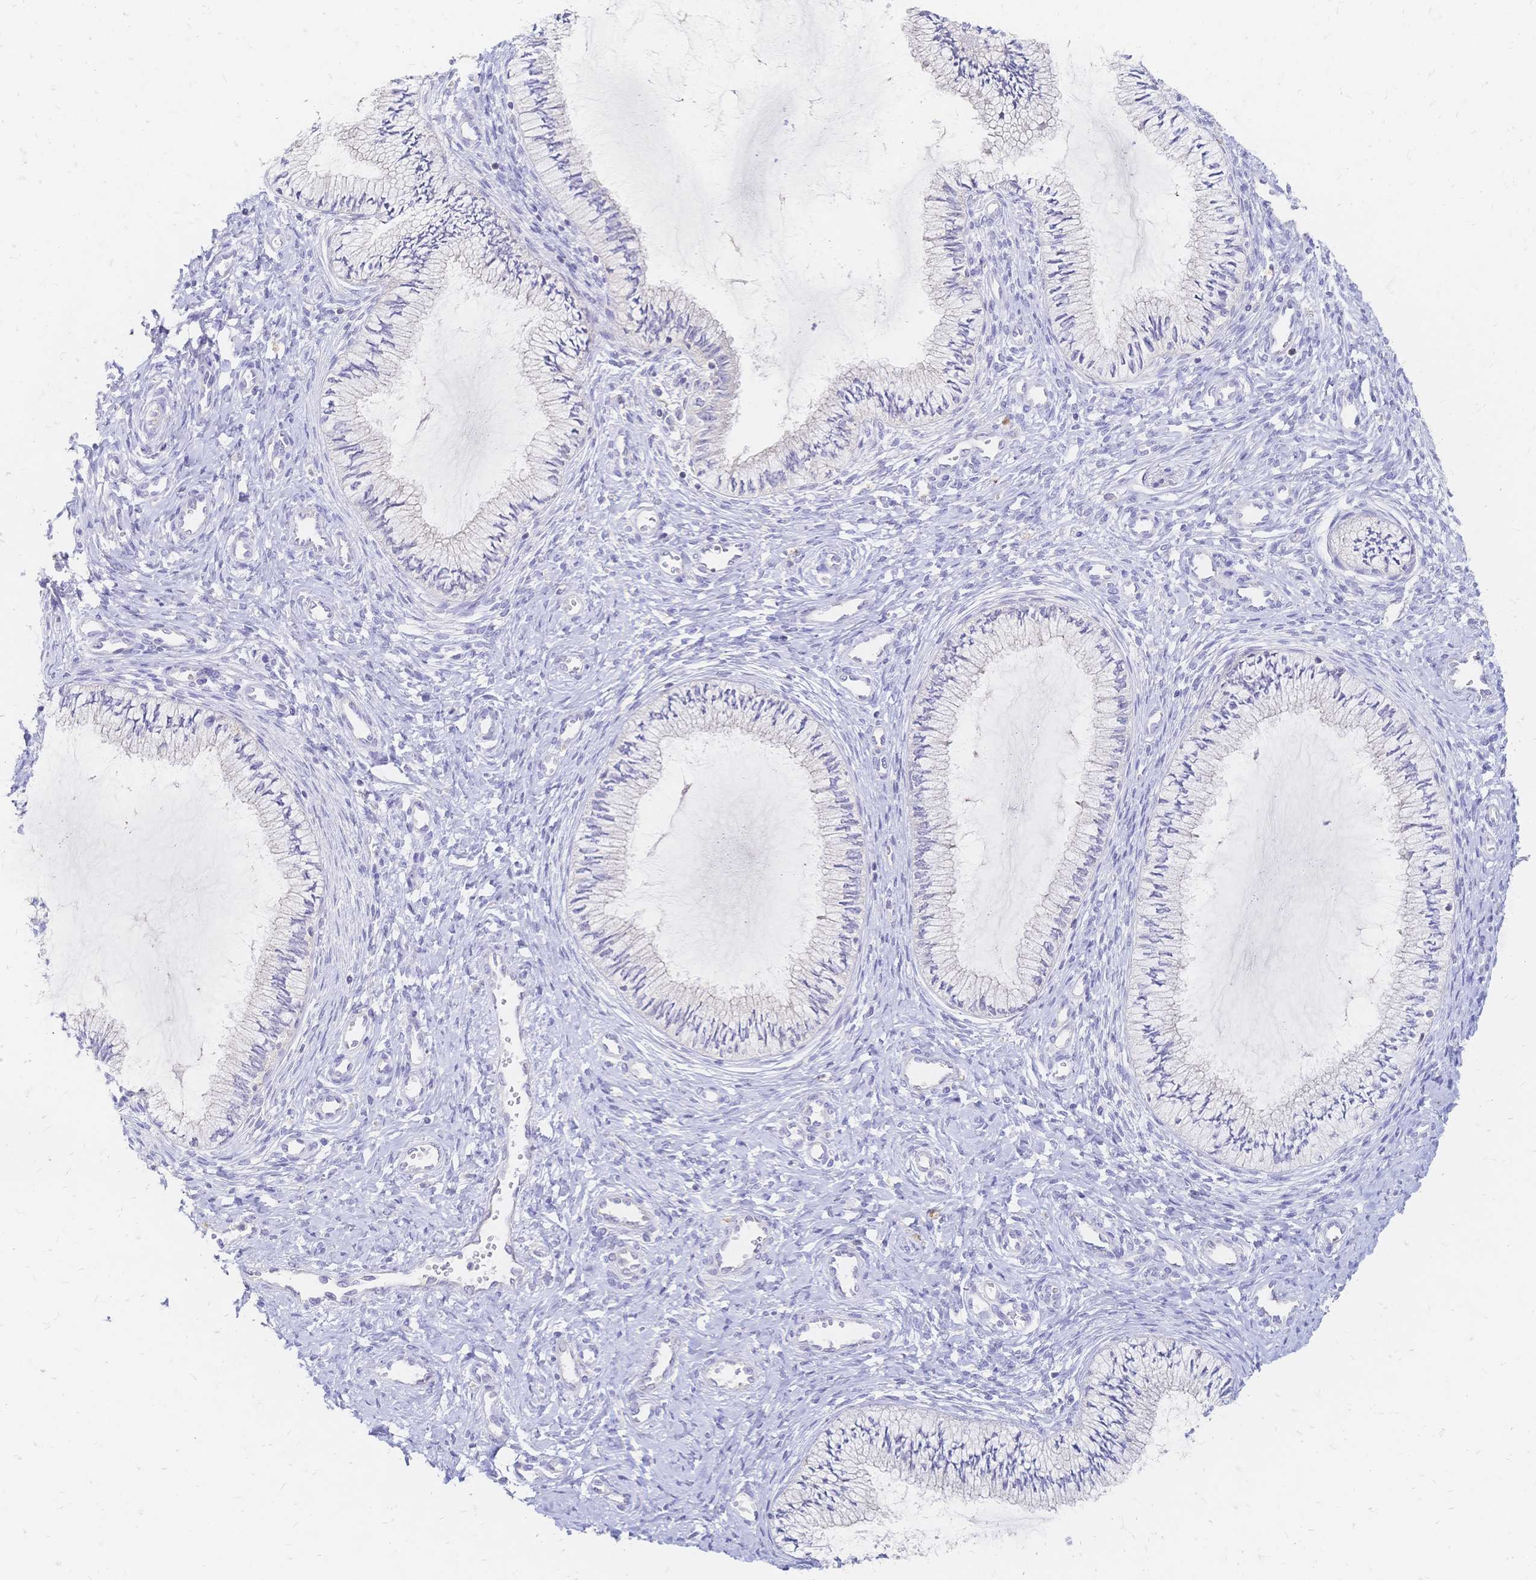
{"staining": {"intensity": "negative", "quantity": "none", "location": "none"}, "tissue": "cervix", "cell_type": "Glandular cells", "image_type": "normal", "snomed": [{"axis": "morphology", "description": "Normal tissue, NOS"}, {"axis": "topography", "description": "Cervix"}], "caption": "Histopathology image shows no significant protein expression in glandular cells of normal cervix. The staining was performed using DAB (3,3'-diaminobenzidine) to visualize the protein expression in brown, while the nuclei were stained in blue with hematoxylin (Magnification: 20x).", "gene": "VWC2L", "patient": {"sex": "female", "age": 24}}